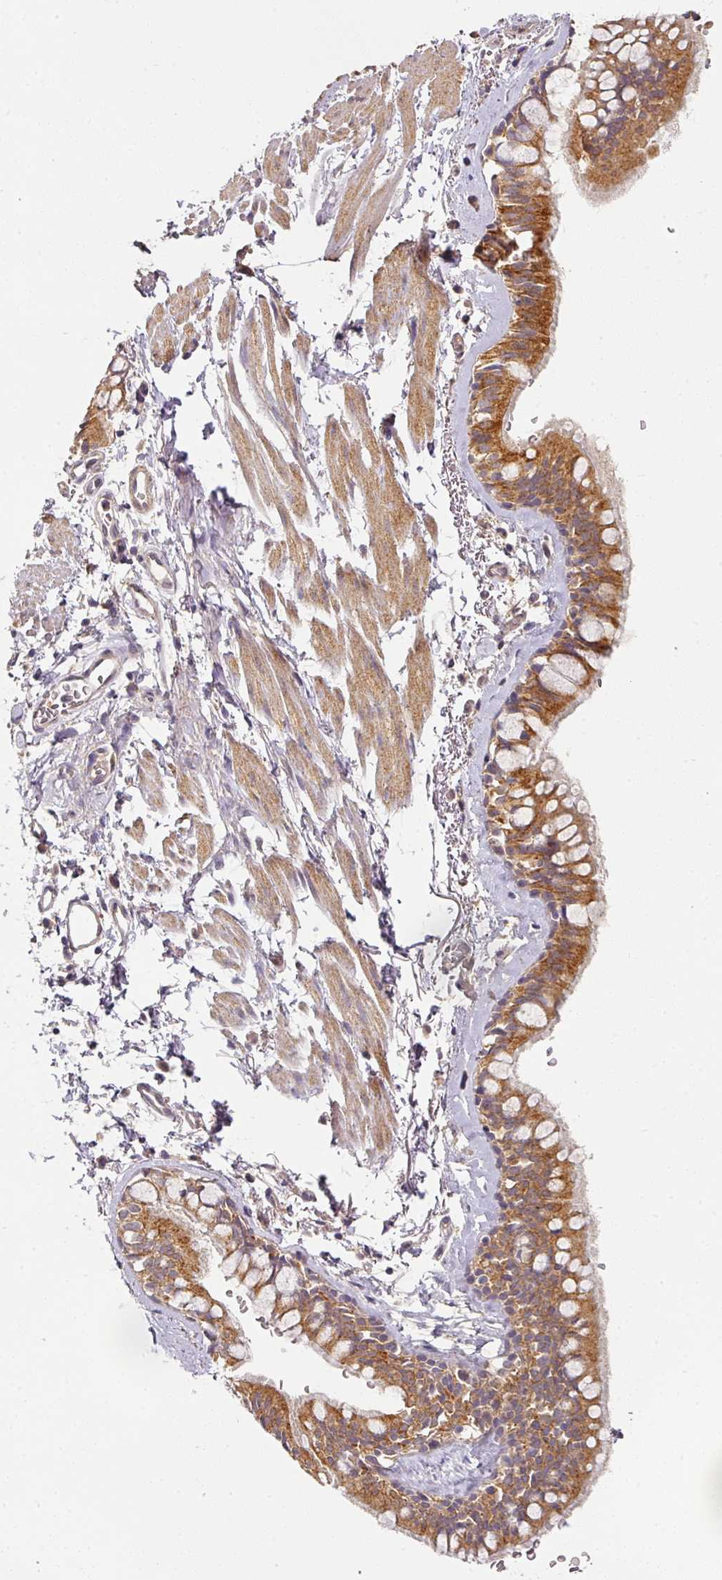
{"staining": {"intensity": "moderate", "quantity": ">75%", "location": "cytoplasmic/membranous"}, "tissue": "bronchus", "cell_type": "Respiratory epithelial cells", "image_type": "normal", "snomed": [{"axis": "morphology", "description": "Normal tissue, NOS"}, {"axis": "topography", "description": "Bronchus"}], "caption": "A high-resolution micrograph shows immunohistochemistry staining of benign bronchus, which exhibits moderate cytoplasmic/membranous positivity in about >75% of respiratory epithelial cells.", "gene": "EXTL3", "patient": {"sex": "male", "age": 67}}